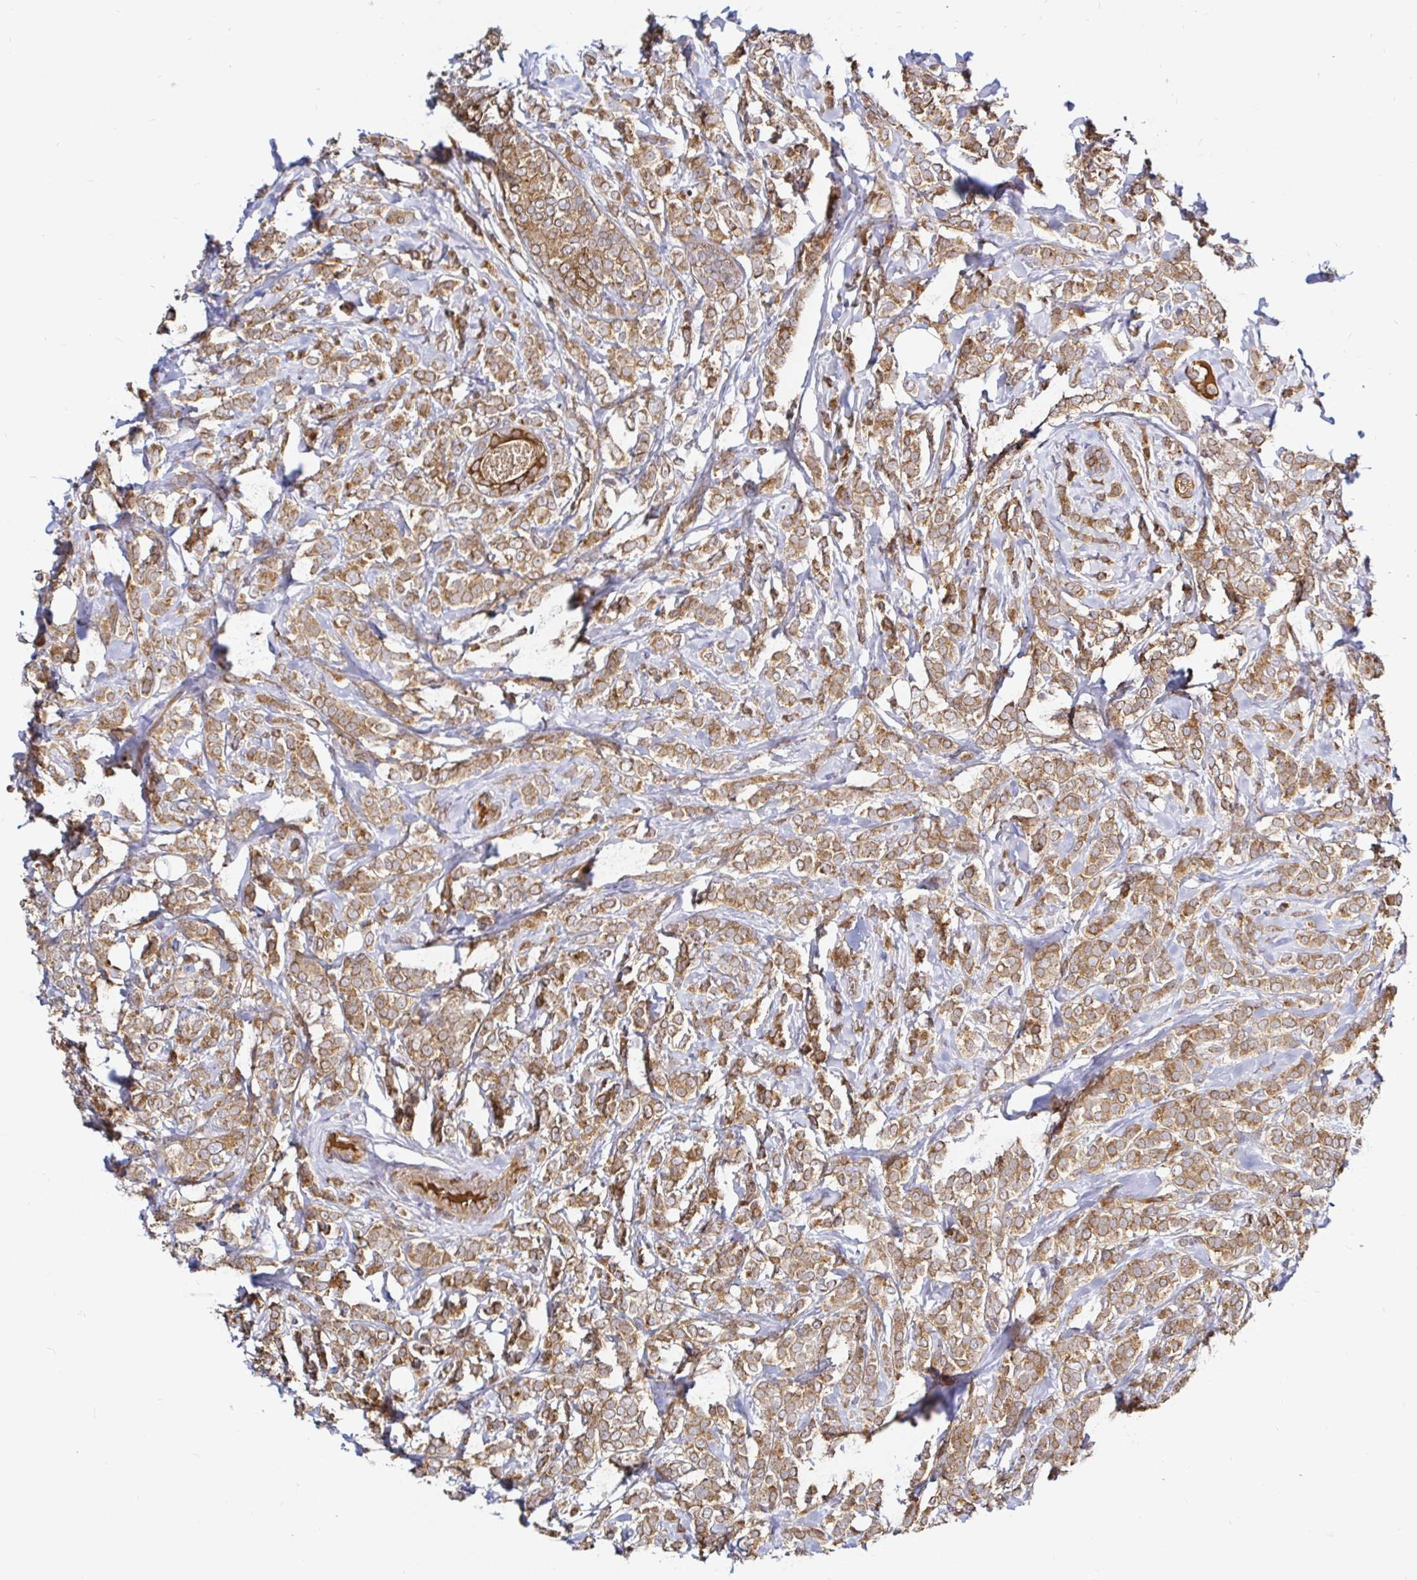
{"staining": {"intensity": "moderate", "quantity": ">75%", "location": "cytoplasmic/membranous"}, "tissue": "breast cancer", "cell_type": "Tumor cells", "image_type": "cancer", "snomed": [{"axis": "morphology", "description": "Lobular carcinoma"}, {"axis": "topography", "description": "Breast"}], "caption": "Immunohistochemistry (IHC) (DAB) staining of breast lobular carcinoma reveals moderate cytoplasmic/membranous protein expression in about >75% of tumor cells.", "gene": "ARHGEF37", "patient": {"sex": "female", "age": 49}}